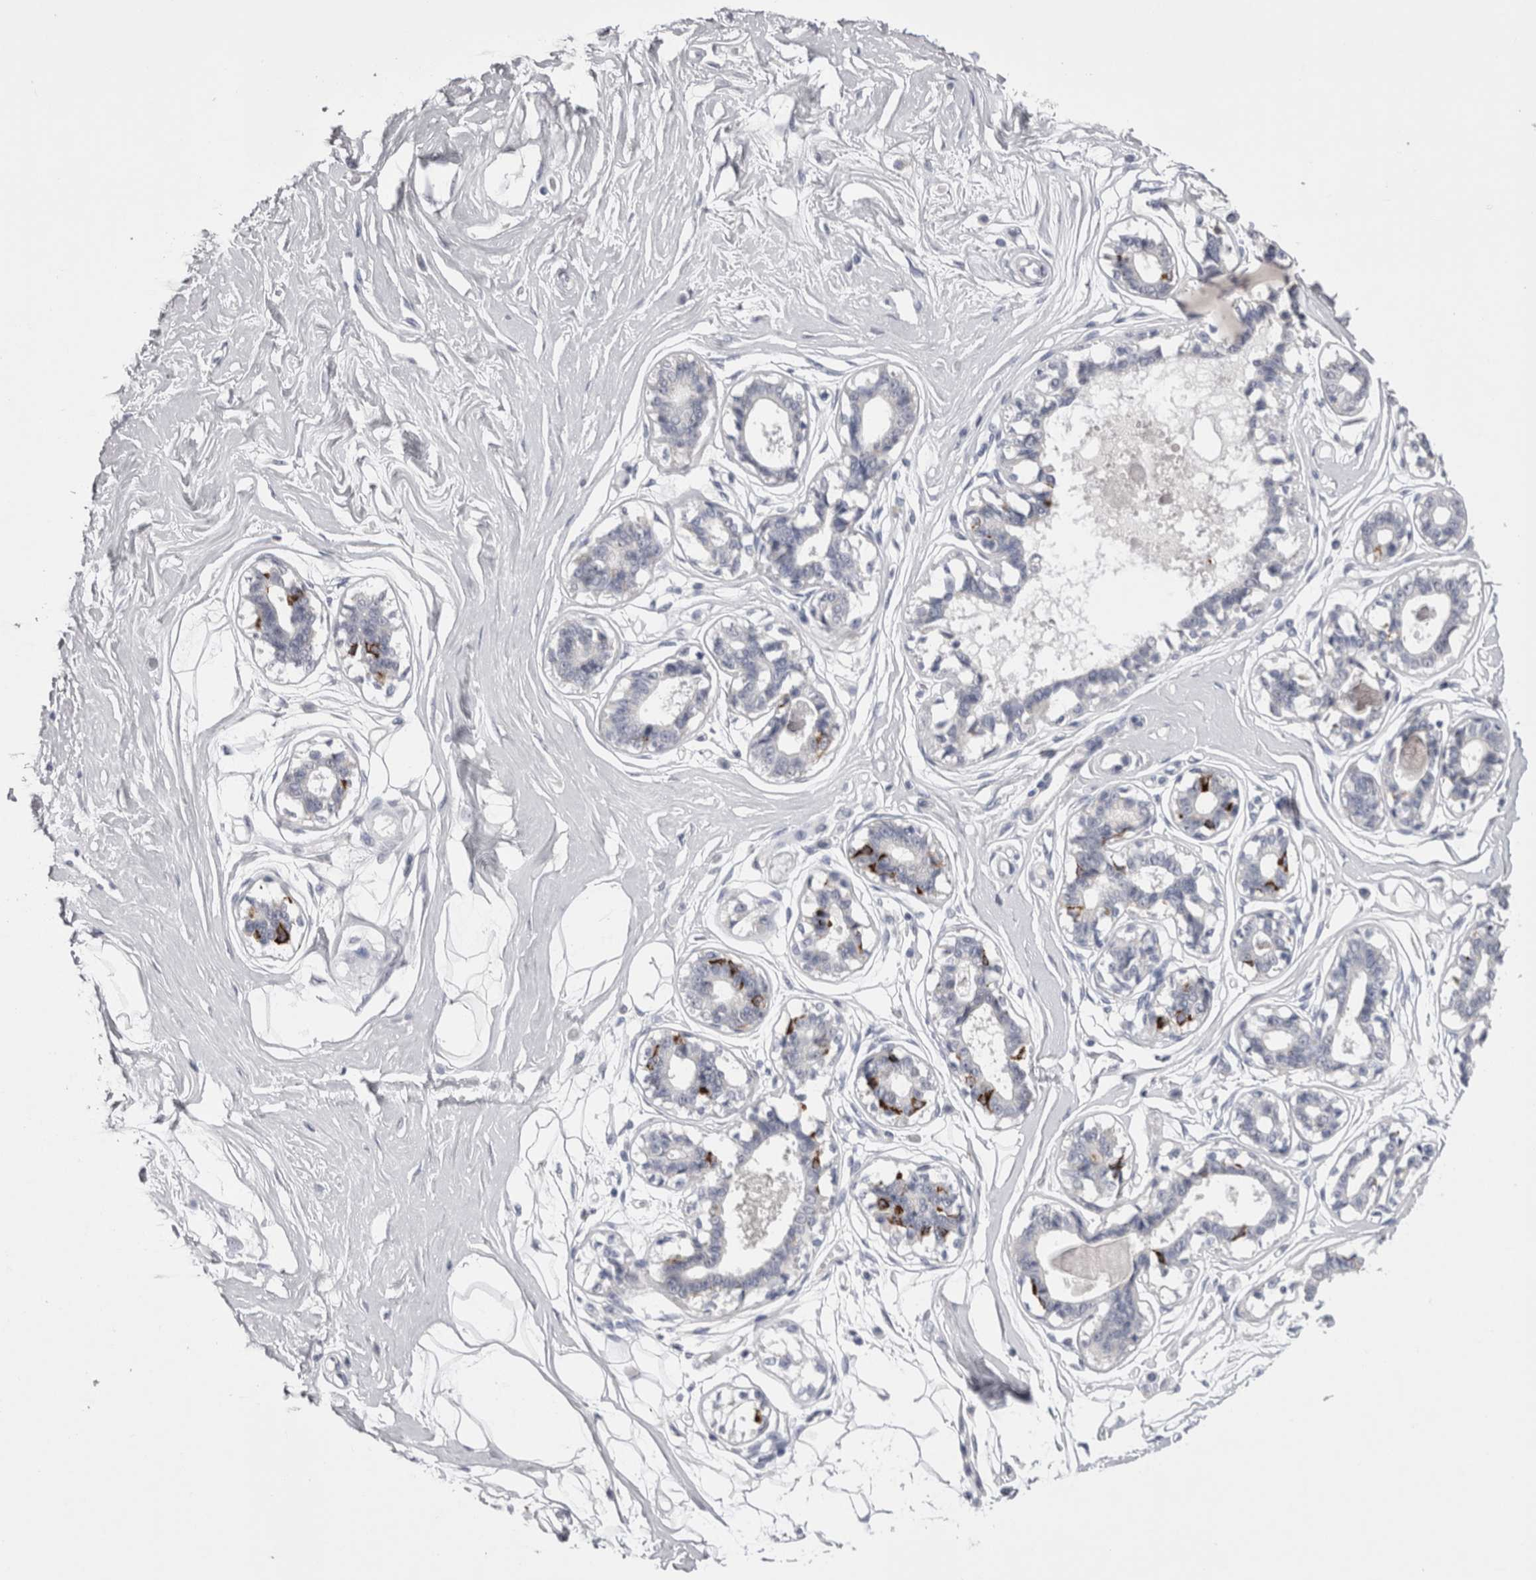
{"staining": {"intensity": "negative", "quantity": "none", "location": "none"}, "tissue": "breast", "cell_type": "Adipocytes", "image_type": "normal", "snomed": [{"axis": "morphology", "description": "Normal tissue, NOS"}, {"axis": "topography", "description": "Breast"}], "caption": "Human breast stained for a protein using IHC reveals no expression in adipocytes.", "gene": "PWP2", "patient": {"sex": "female", "age": 45}}